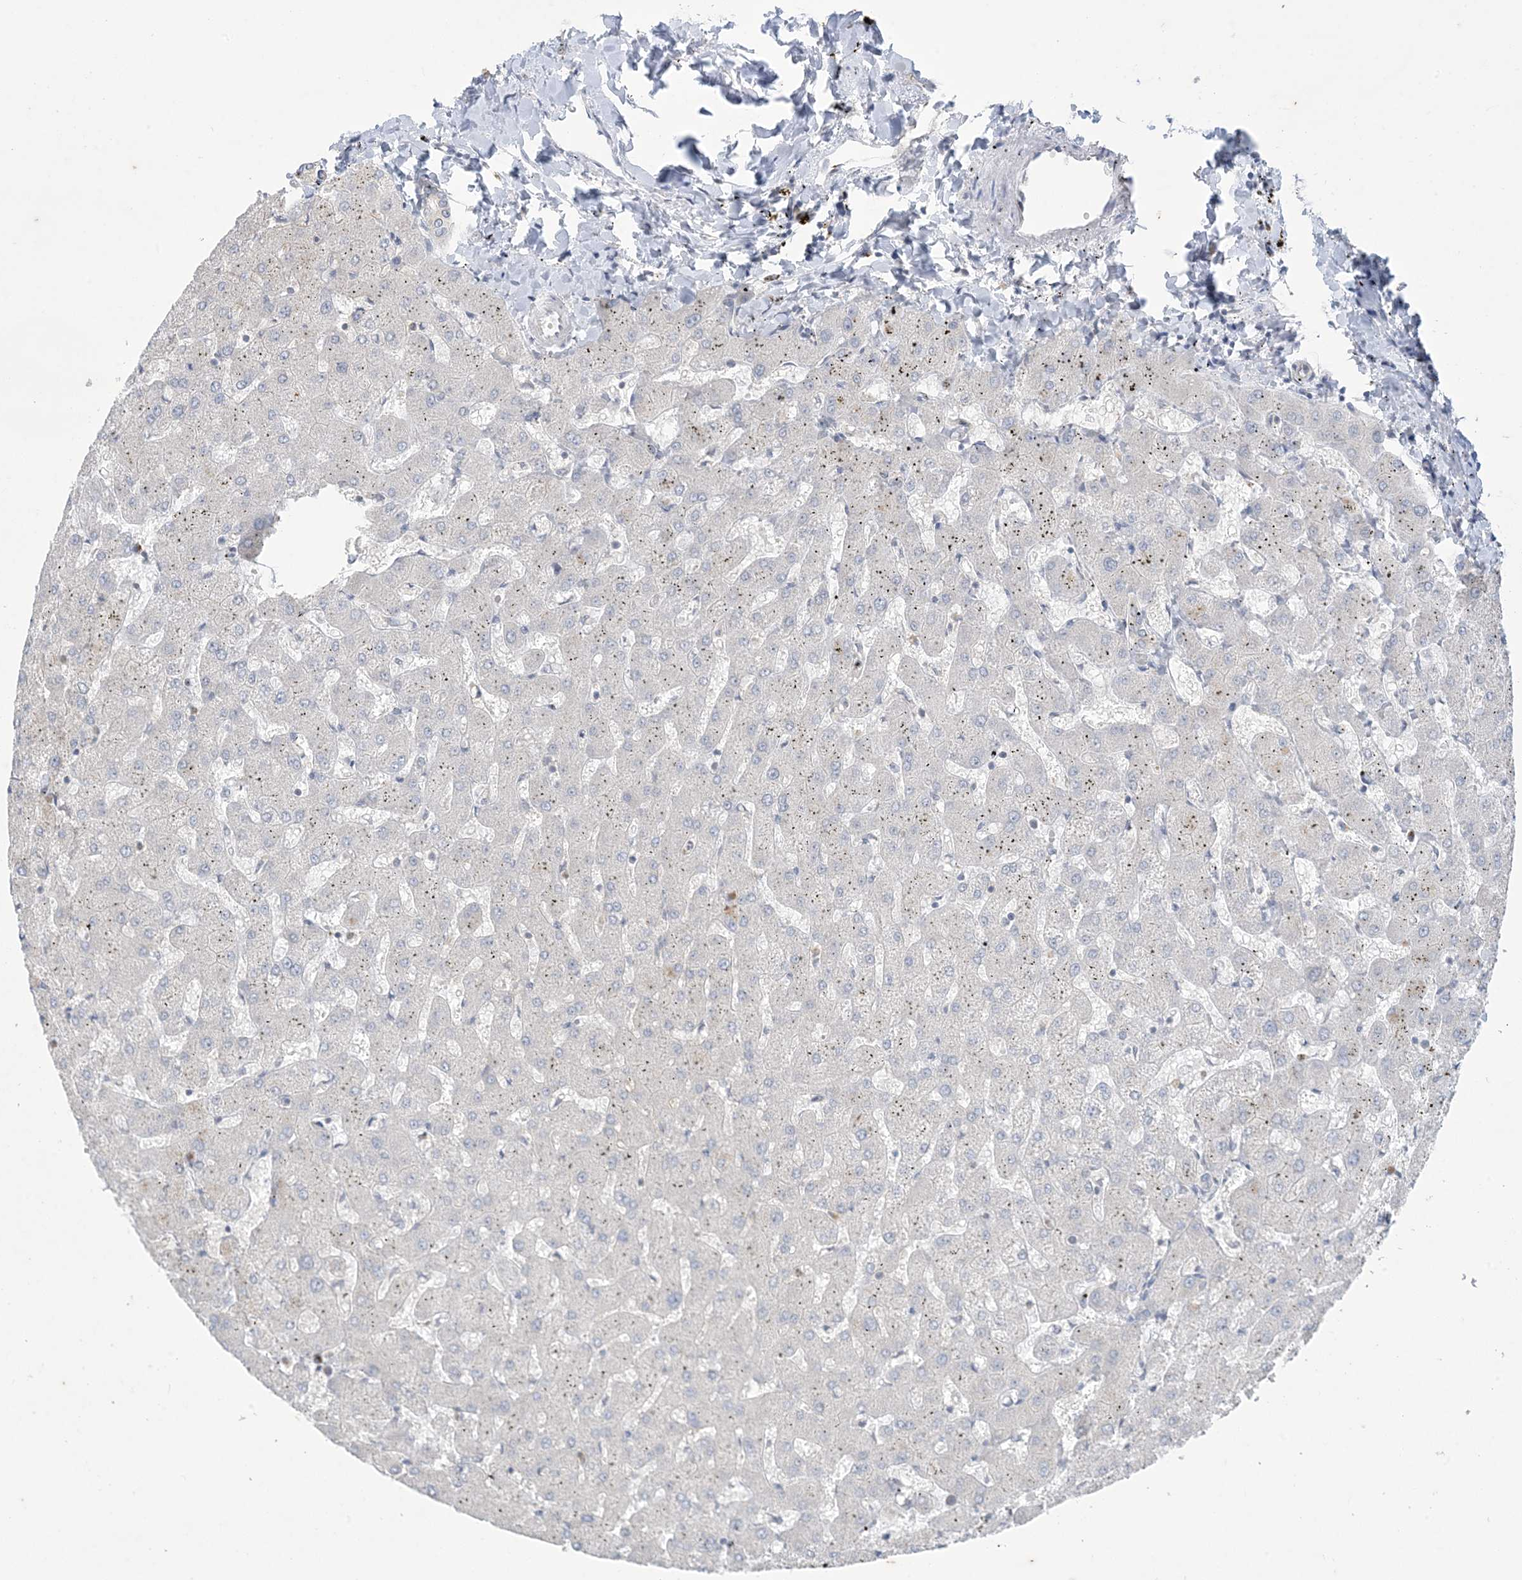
{"staining": {"intensity": "negative", "quantity": "none", "location": "none"}, "tissue": "liver", "cell_type": "Cholangiocytes", "image_type": "normal", "snomed": [{"axis": "morphology", "description": "Normal tissue, NOS"}, {"axis": "topography", "description": "Liver"}], "caption": "Immunohistochemistry (IHC) of normal liver exhibits no expression in cholangiocytes.", "gene": "KIF3A", "patient": {"sex": "female", "age": 63}}